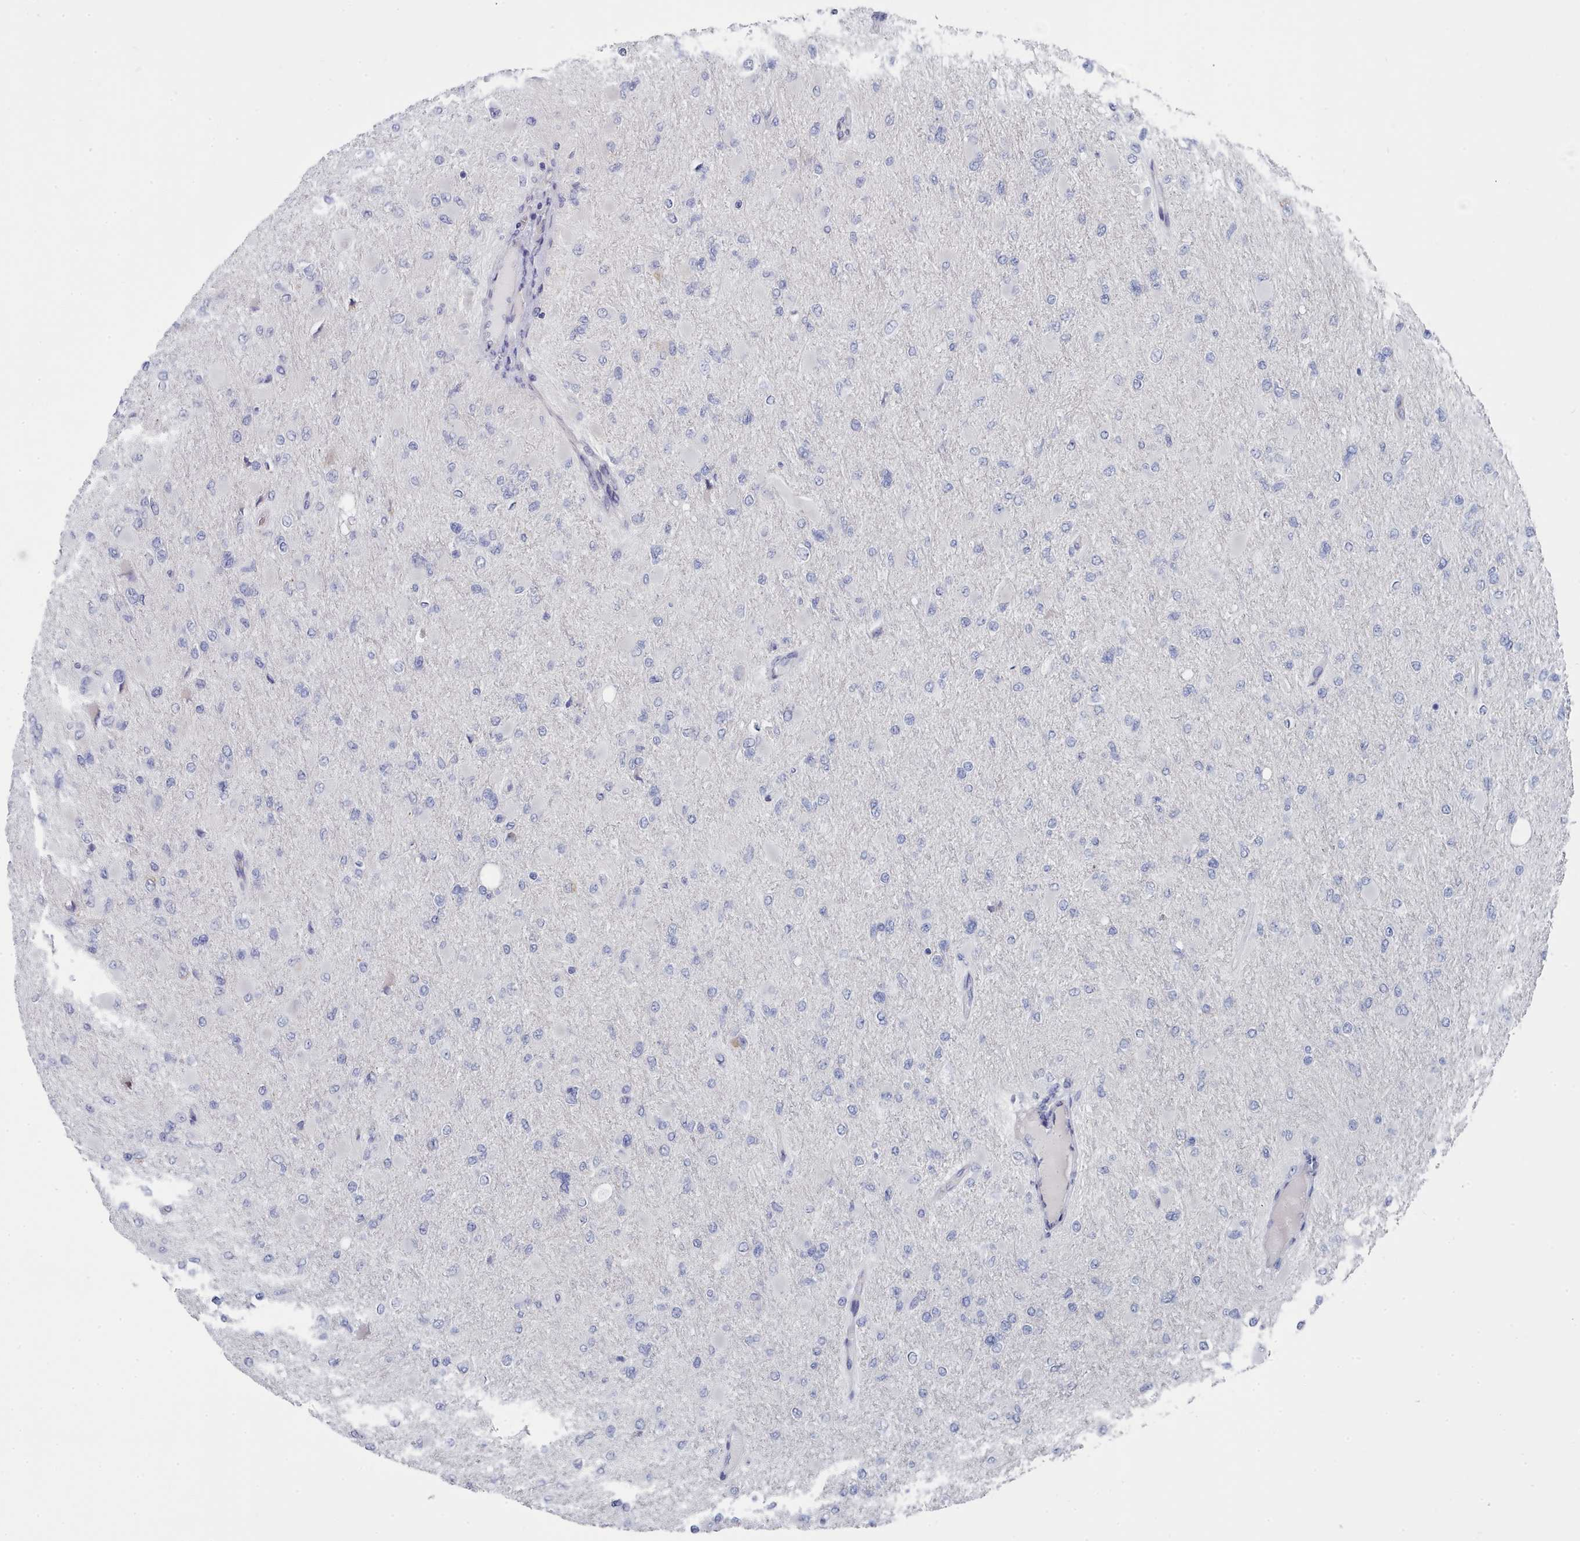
{"staining": {"intensity": "negative", "quantity": "none", "location": "none"}, "tissue": "glioma", "cell_type": "Tumor cells", "image_type": "cancer", "snomed": [{"axis": "morphology", "description": "Glioma, malignant, High grade"}, {"axis": "topography", "description": "Cerebral cortex"}], "caption": "Glioma stained for a protein using immunohistochemistry demonstrates no expression tumor cells.", "gene": "PDE4C", "patient": {"sex": "female", "age": 36}}